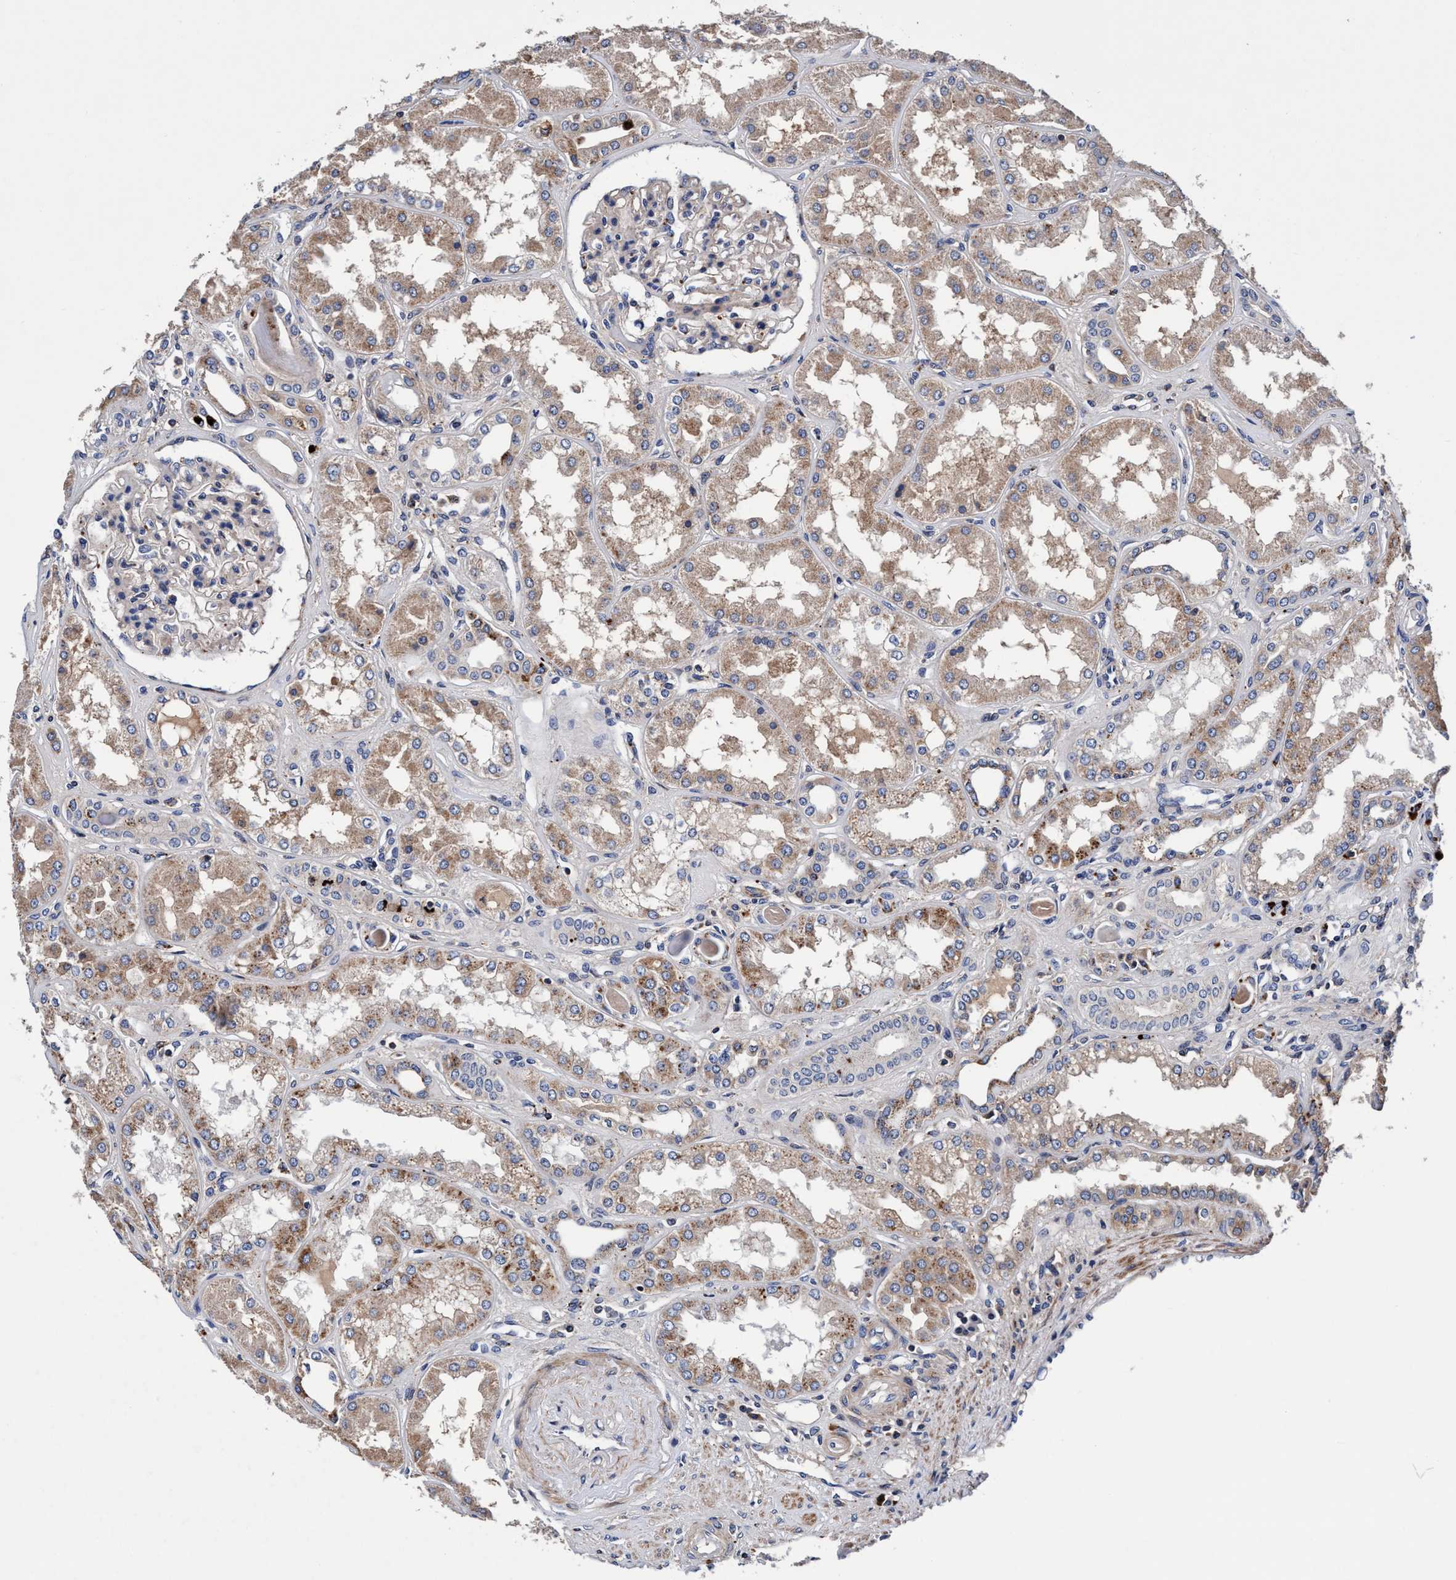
{"staining": {"intensity": "weak", "quantity": "<25%", "location": "cytoplasmic/membranous"}, "tissue": "kidney", "cell_type": "Cells in glomeruli", "image_type": "normal", "snomed": [{"axis": "morphology", "description": "Normal tissue, NOS"}, {"axis": "topography", "description": "Kidney"}], "caption": "Immunohistochemistry (IHC) photomicrograph of unremarkable kidney: kidney stained with DAB (3,3'-diaminobenzidine) displays no significant protein positivity in cells in glomeruli.", "gene": "RNF208", "patient": {"sex": "female", "age": 56}}